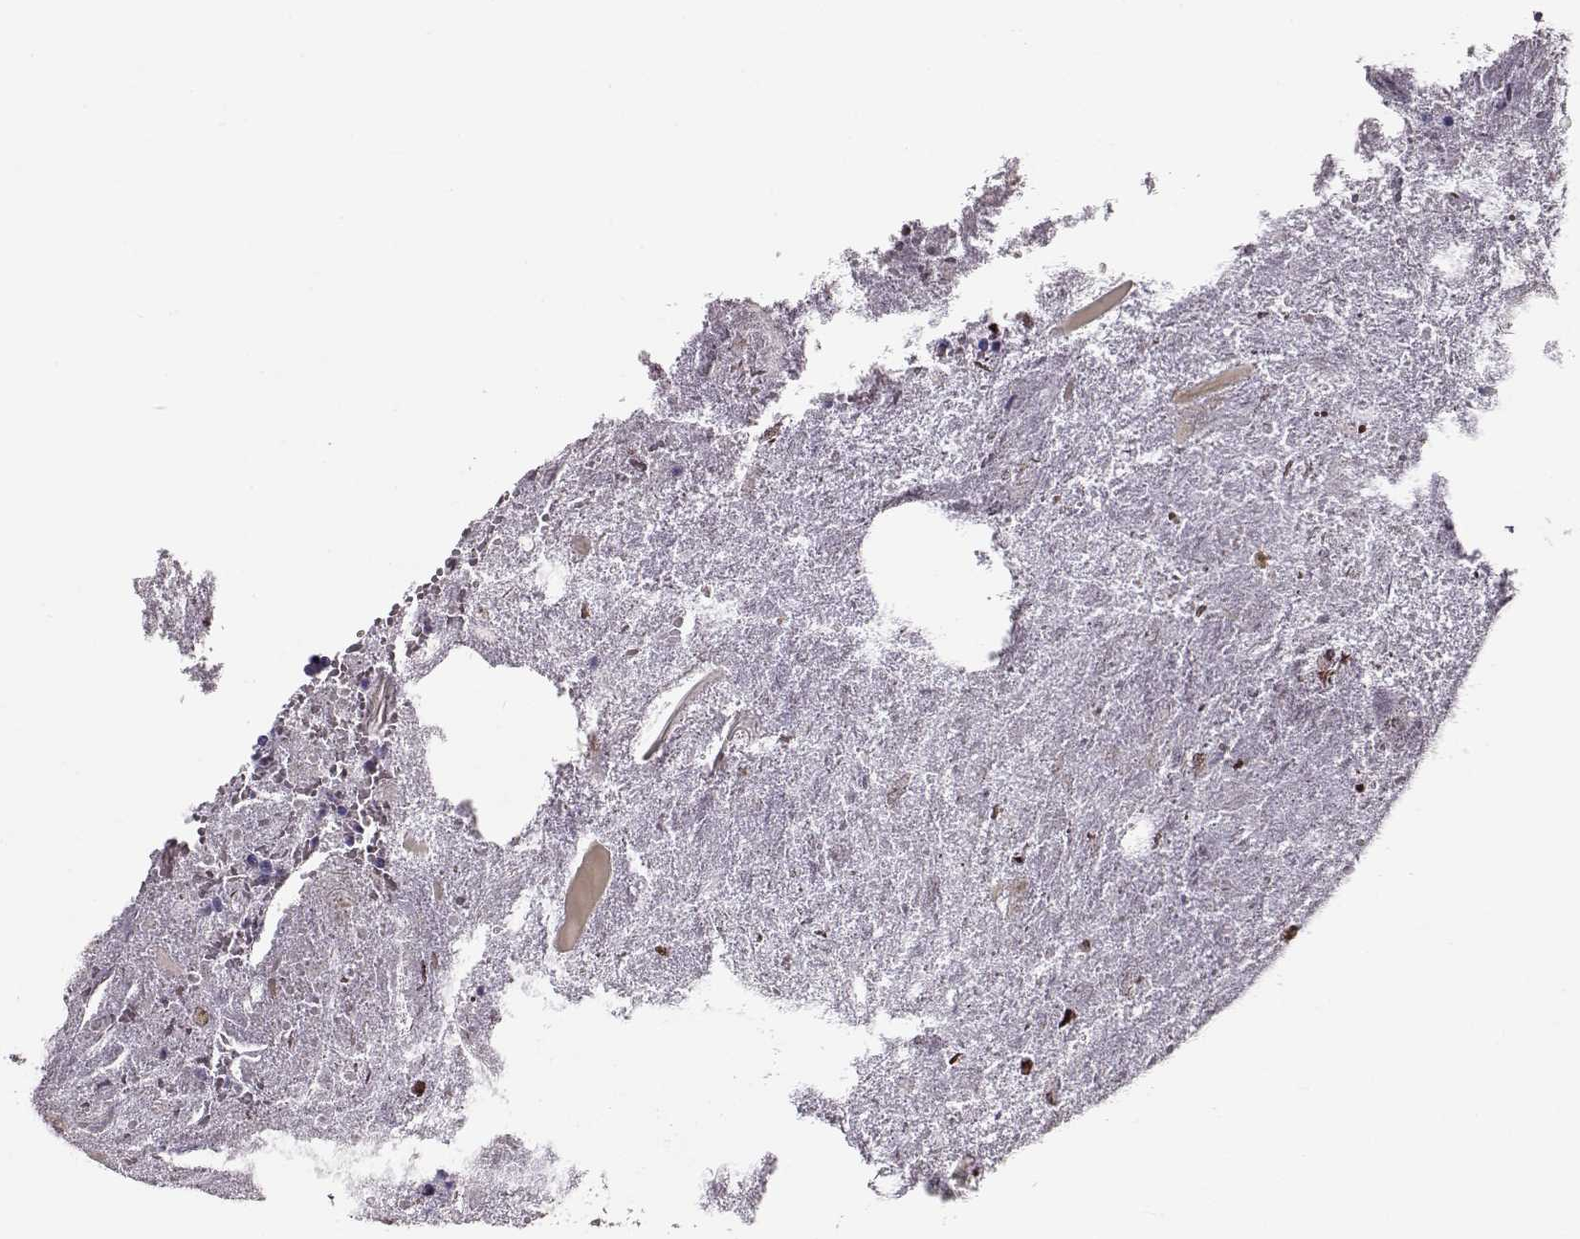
{"staining": {"intensity": "negative", "quantity": "none", "location": "none"}, "tissue": "appendix", "cell_type": "Glandular cells", "image_type": "normal", "snomed": [{"axis": "morphology", "description": "Normal tissue, NOS"}, {"axis": "topography", "description": "Appendix"}], "caption": "The photomicrograph shows no significant expression in glandular cells of appendix.", "gene": "RD3", "patient": {"sex": "female", "age": 23}}